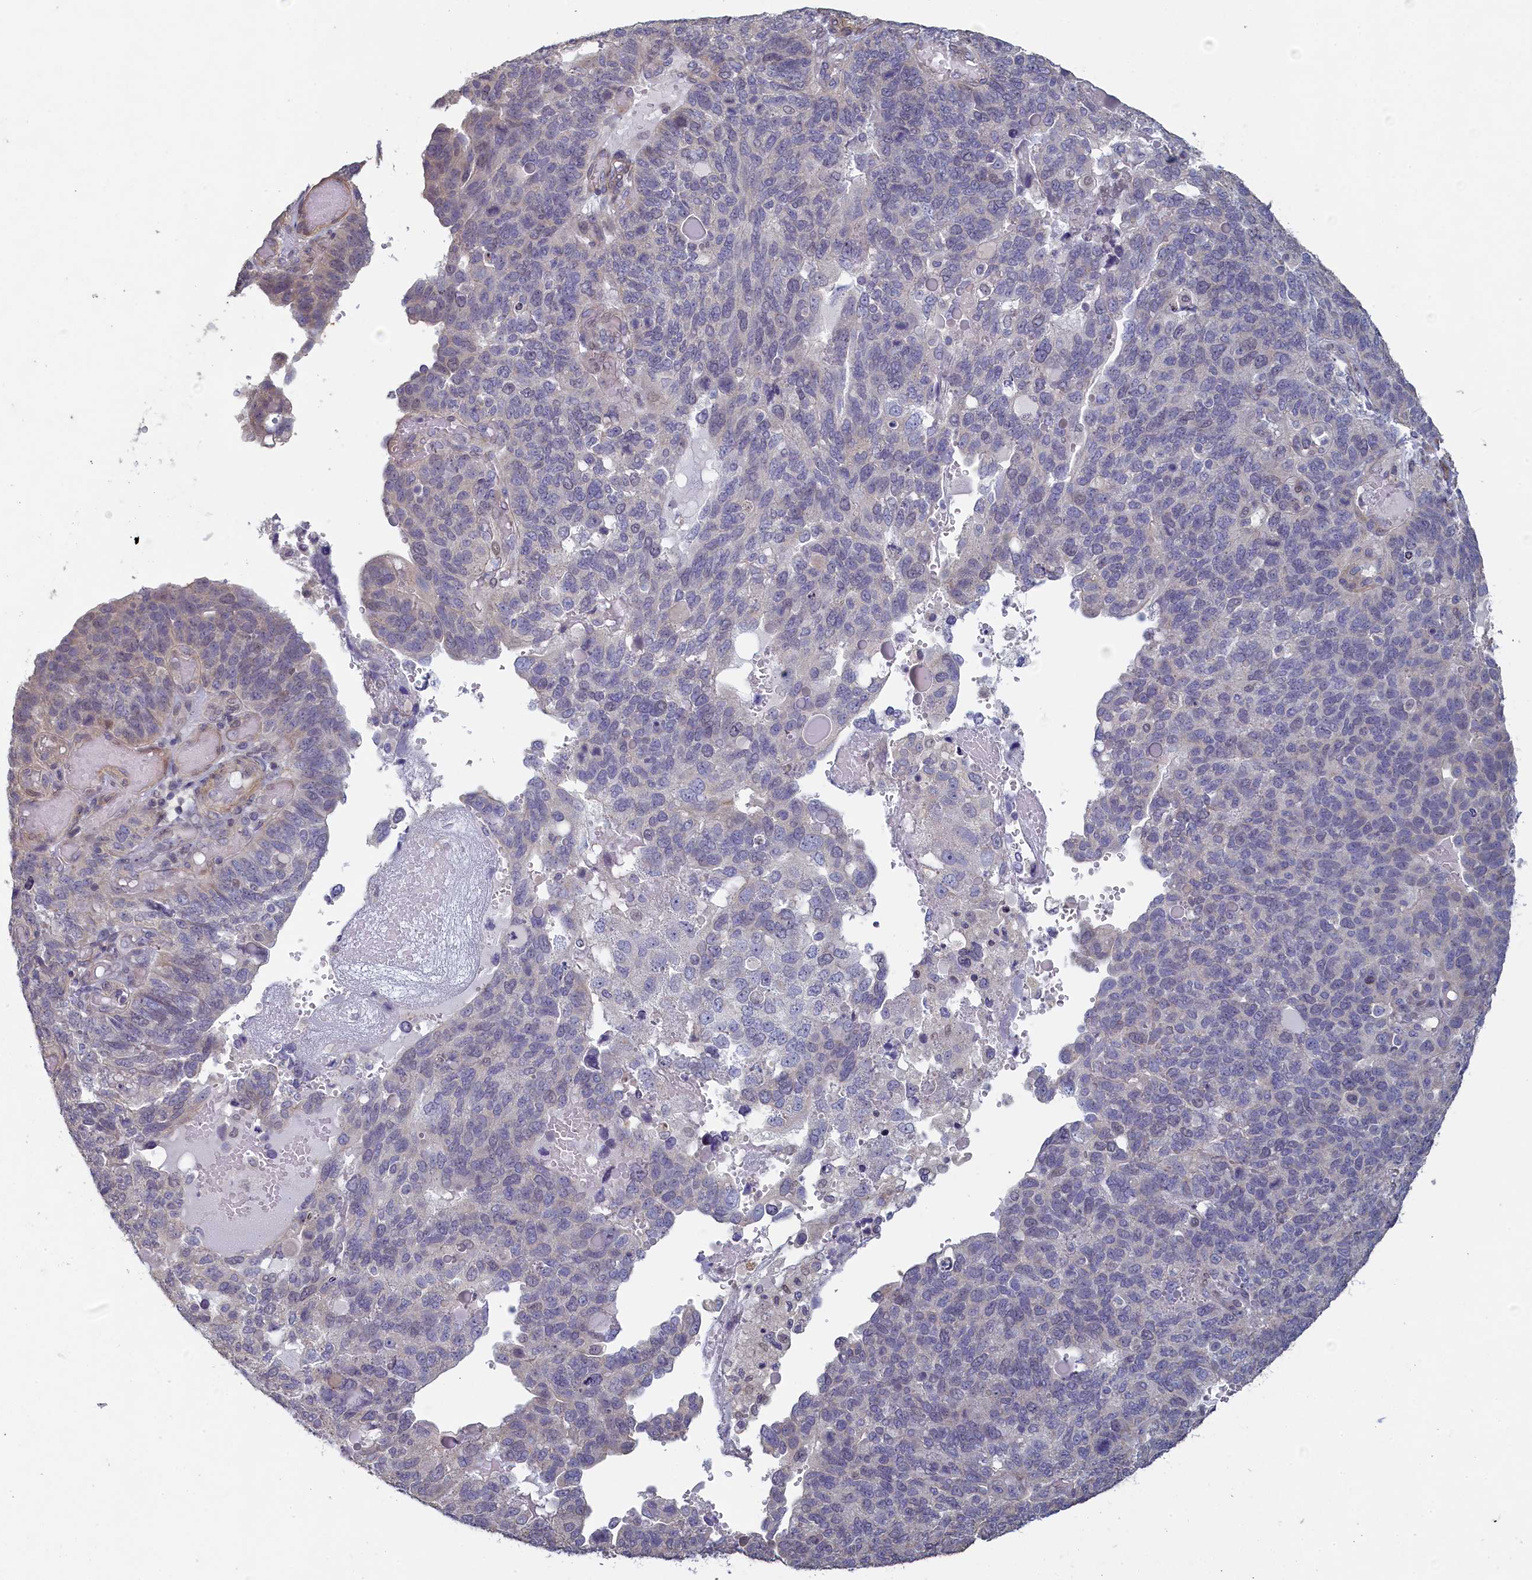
{"staining": {"intensity": "negative", "quantity": "none", "location": "none"}, "tissue": "endometrial cancer", "cell_type": "Tumor cells", "image_type": "cancer", "snomed": [{"axis": "morphology", "description": "Adenocarcinoma, NOS"}, {"axis": "topography", "description": "Endometrium"}], "caption": "Immunohistochemistry (IHC) micrograph of adenocarcinoma (endometrial) stained for a protein (brown), which reveals no staining in tumor cells. The staining was performed using DAB (3,3'-diaminobenzidine) to visualize the protein expression in brown, while the nuclei were stained in blue with hematoxylin (Magnification: 20x).", "gene": "DIXDC1", "patient": {"sex": "female", "age": 66}}